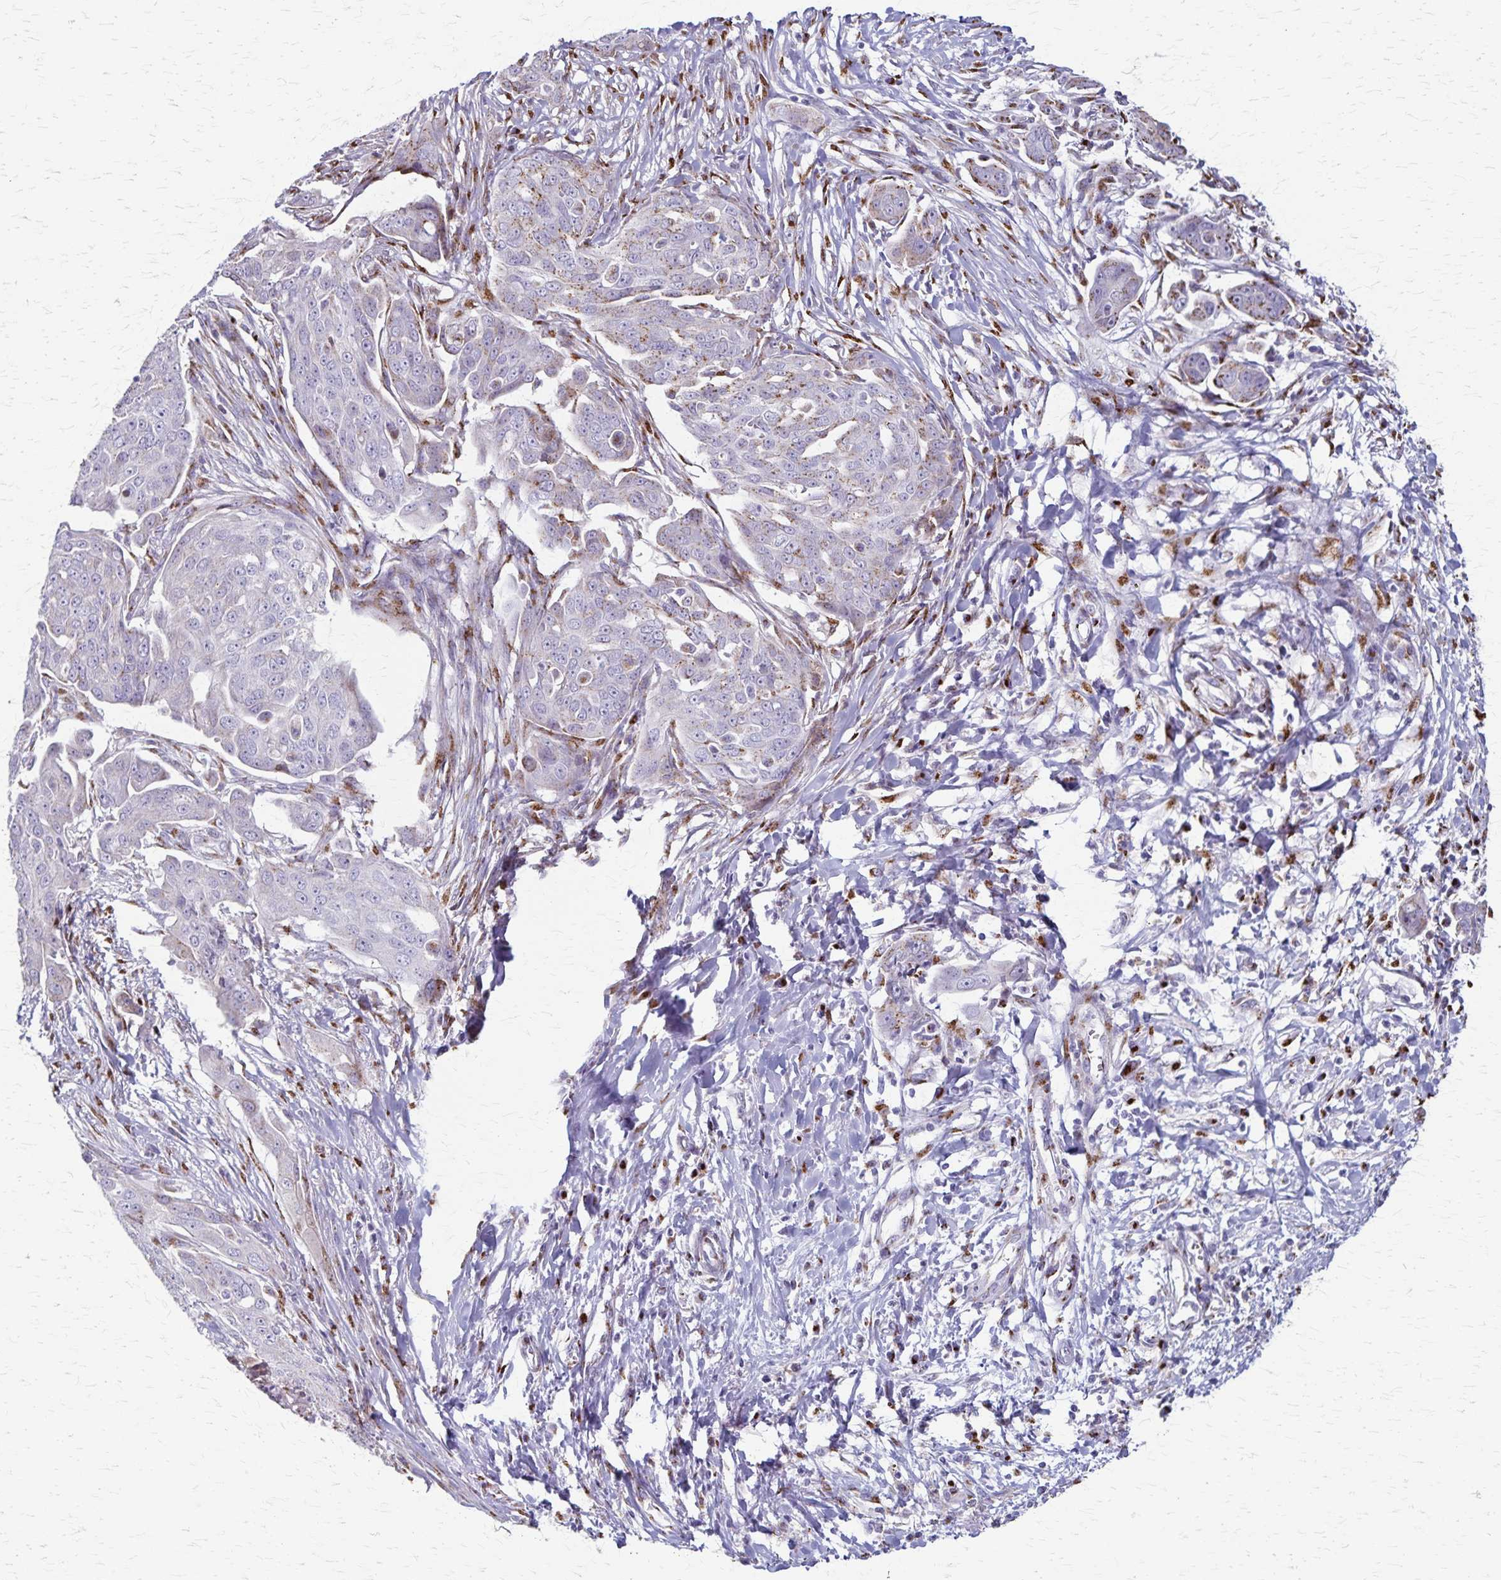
{"staining": {"intensity": "negative", "quantity": "none", "location": "none"}, "tissue": "ovarian cancer", "cell_type": "Tumor cells", "image_type": "cancer", "snomed": [{"axis": "morphology", "description": "Carcinoma, endometroid"}, {"axis": "topography", "description": "Ovary"}], "caption": "Image shows no protein expression in tumor cells of ovarian endometroid carcinoma tissue.", "gene": "MCFD2", "patient": {"sex": "female", "age": 70}}